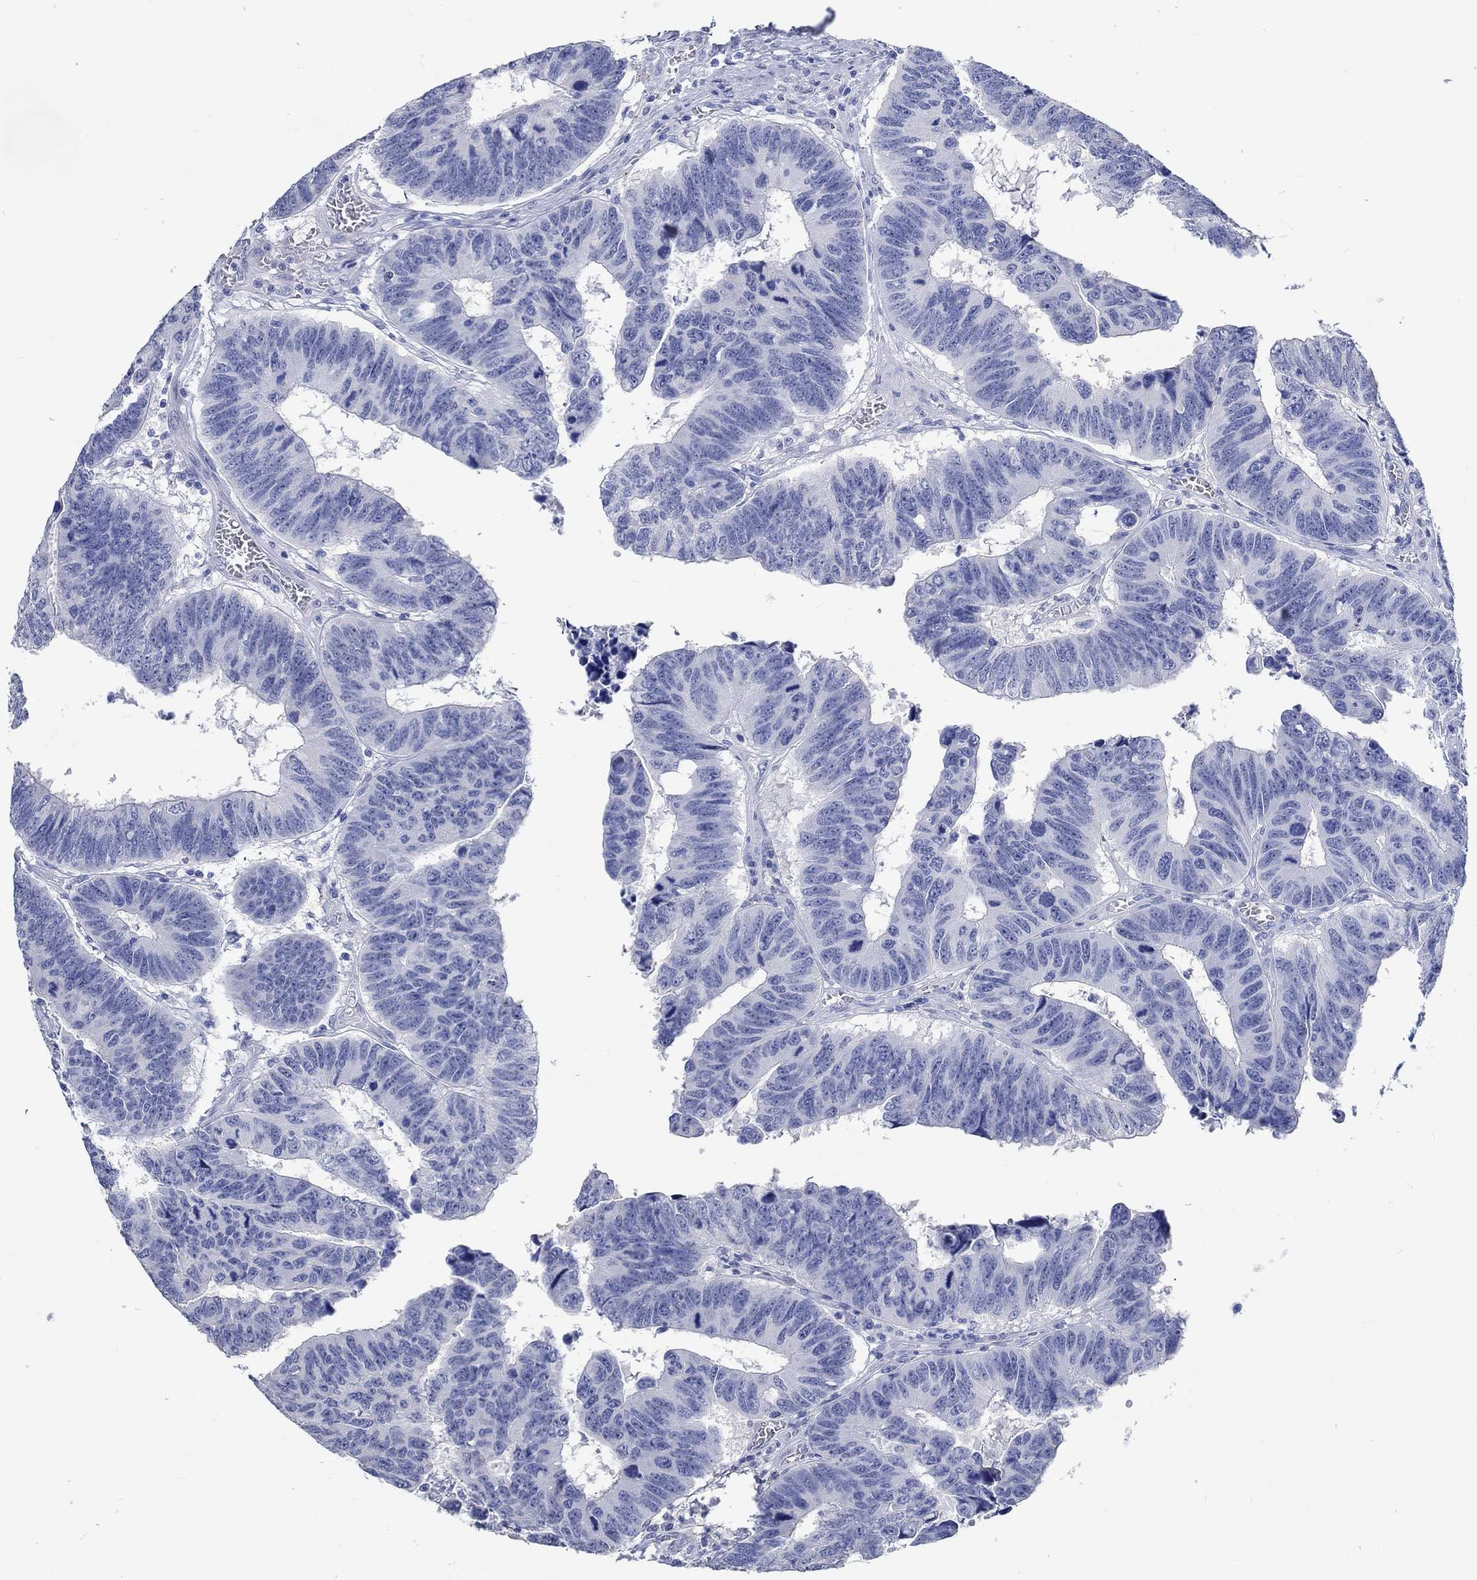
{"staining": {"intensity": "negative", "quantity": "none", "location": "none"}, "tissue": "colorectal cancer", "cell_type": "Tumor cells", "image_type": "cancer", "snomed": [{"axis": "morphology", "description": "Adenocarcinoma, NOS"}, {"axis": "topography", "description": "Appendix"}, {"axis": "topography", "description": "Colon"}, {"axis": "topography", "description": "Cecum"}, {"axis": "topography", "description": "Colon asc"}], "caption": "Colorectal cancer (adenocarcinoma) was stained to show a protein in brown. There is no significant expression in tumor cells.", "gene": "C4orf47", "patient": {"sex": "female", "age": 85}}